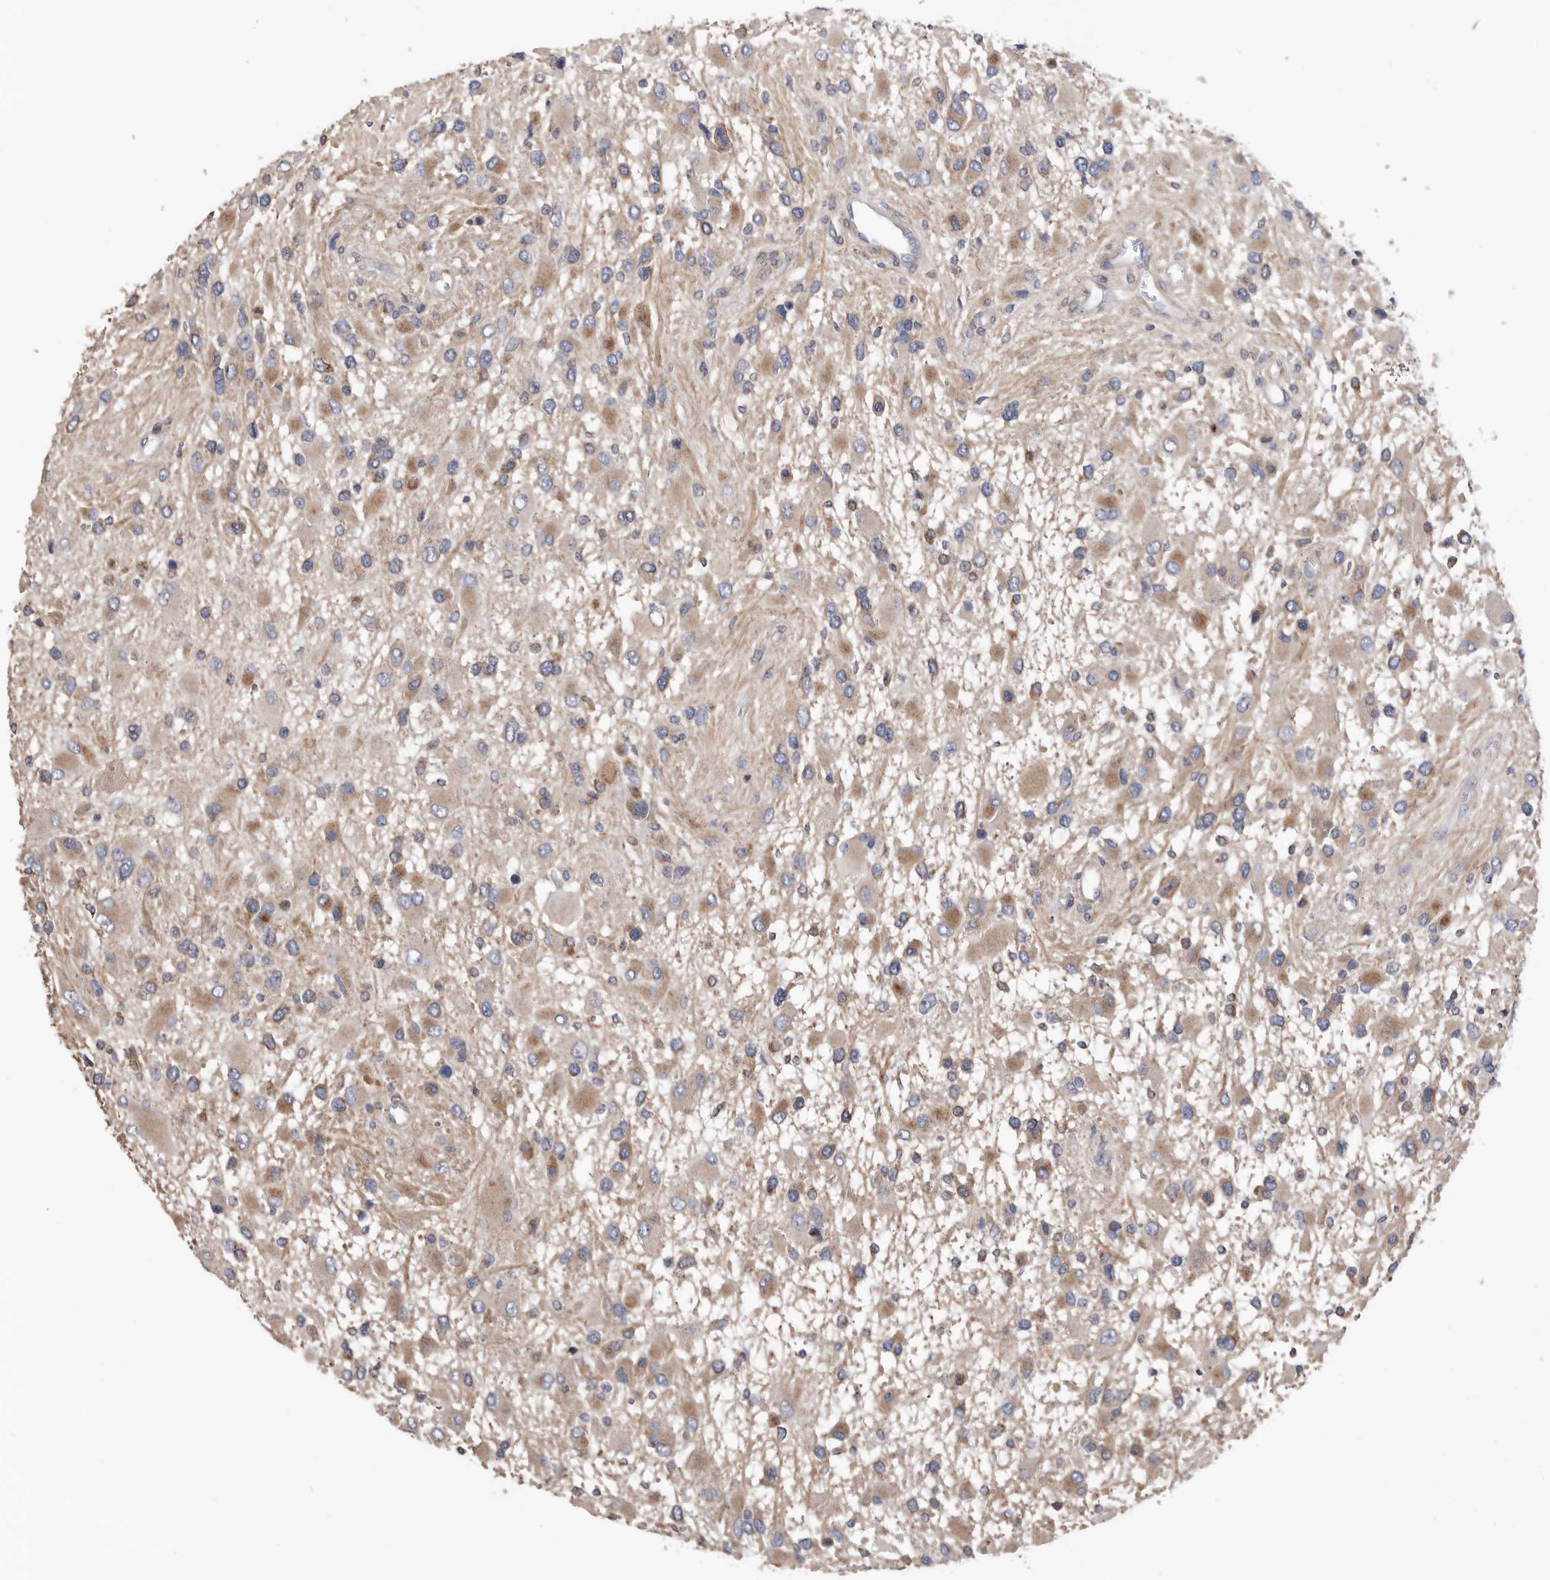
{"staining": {"intensity": "moderate", "quantity": "<25%", "location": "cytoplasmic/membranous"}, "tissue": "glioma", "cell_type": "Tumor cells", "image_type": "cancer", "snomed": [{"axis": "morphology", "description": "Glioma, malignant, High grade"}, {"axis": "topography", "description": "Brain"}], "caption": "Immunohistochemistry histopathology image of malignant glioma (high-grade) stained for a protein (brown), which shows low levels of moderate cytoplasmic/membranous staining in approximately <25% of tumor cells.", "gene": "CRISPLD2", "patient": {"sex": "male", "age": 53}}